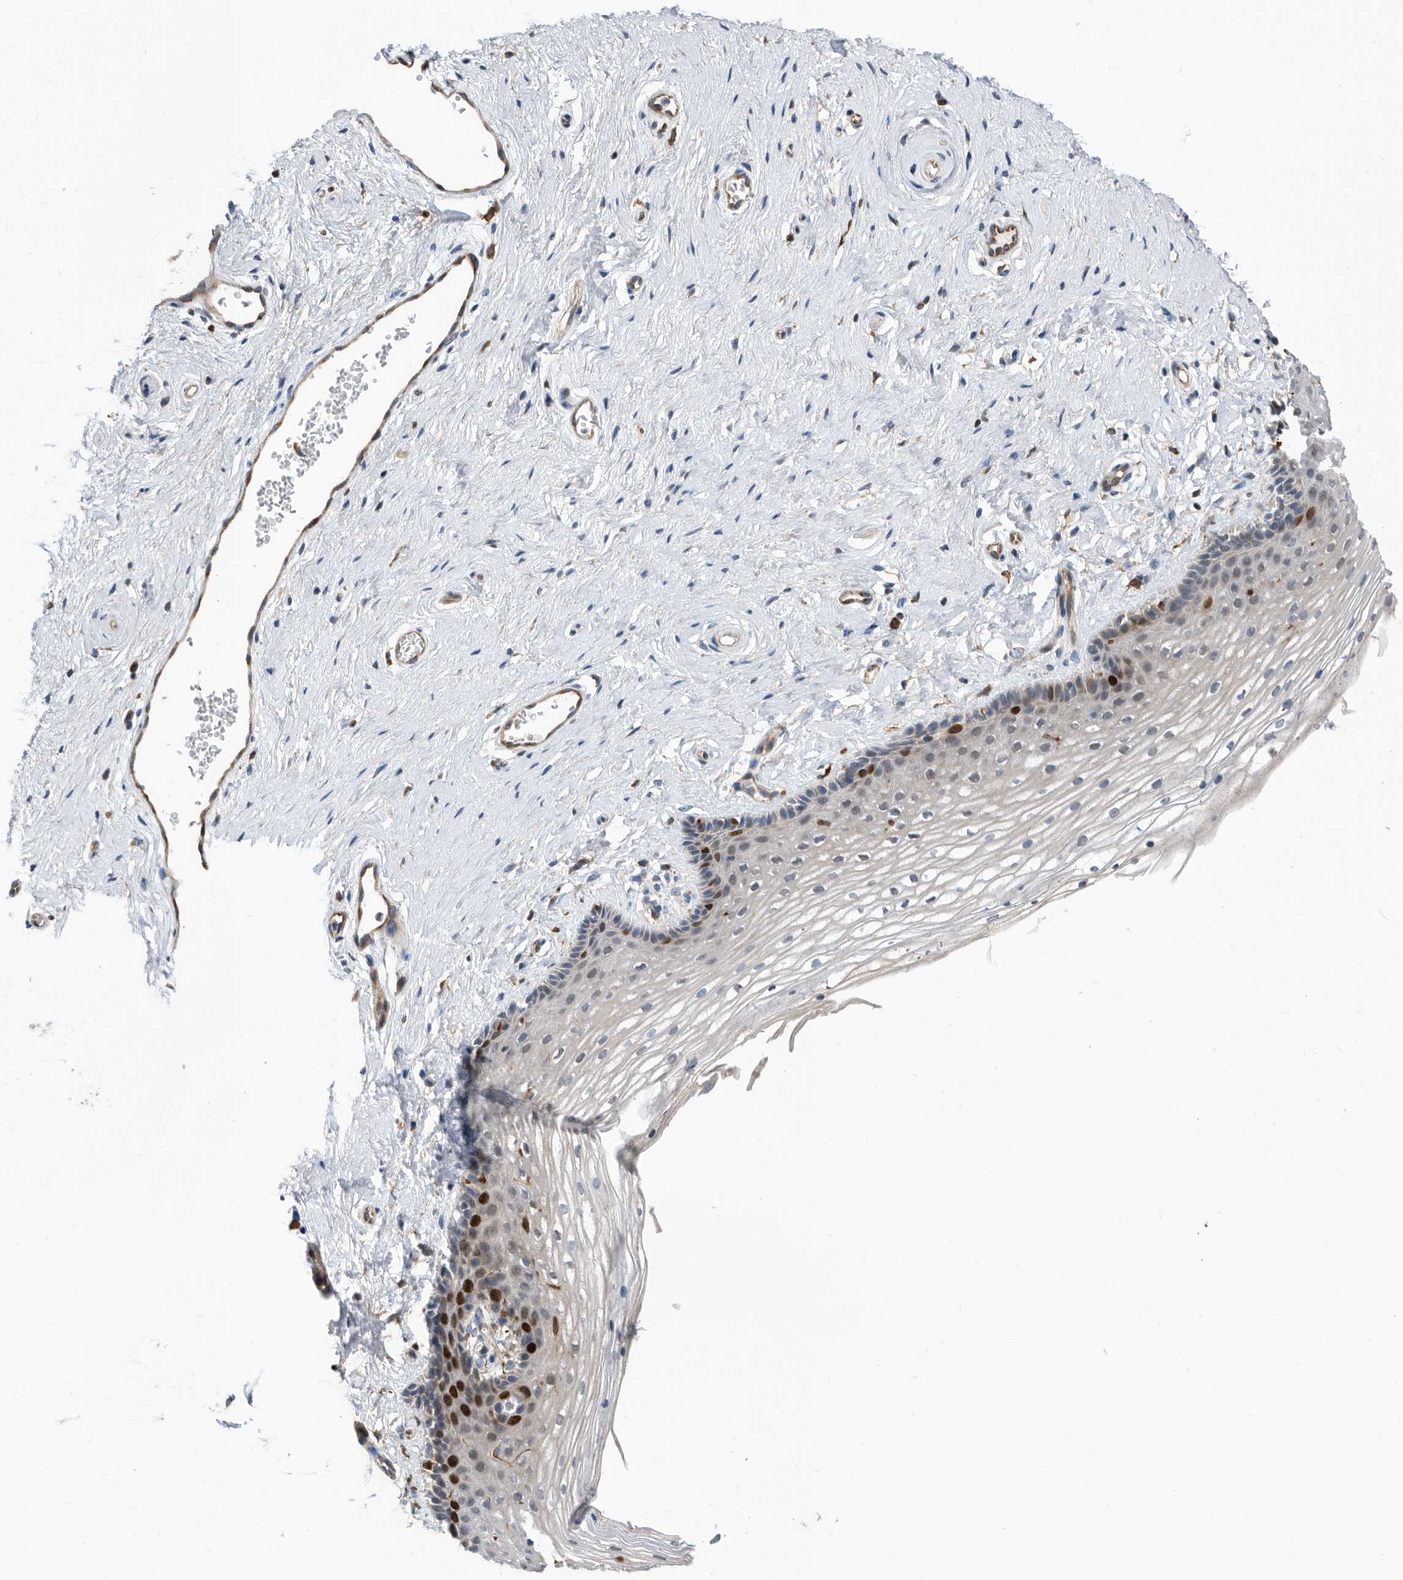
{"staining": {"intensity": "strong", "quantity": "<25%", "location": "nuclear"}, "tissue": "vagina", "cell_type": "Squamous epithelial cells", "image_type": "normal", "snomed": [{"axis": "morphology", "description": "Normal tissue, NOS"}, {"axis": "topography", "description": "Vagina"}], "caption": "Squamous epithelial cells demonstrate medium levels of strong nuclear positivity in about <25% of cells in benign vagina.", "gene": "ATAD2", "patient": {"sex": "female", "age": 46}}